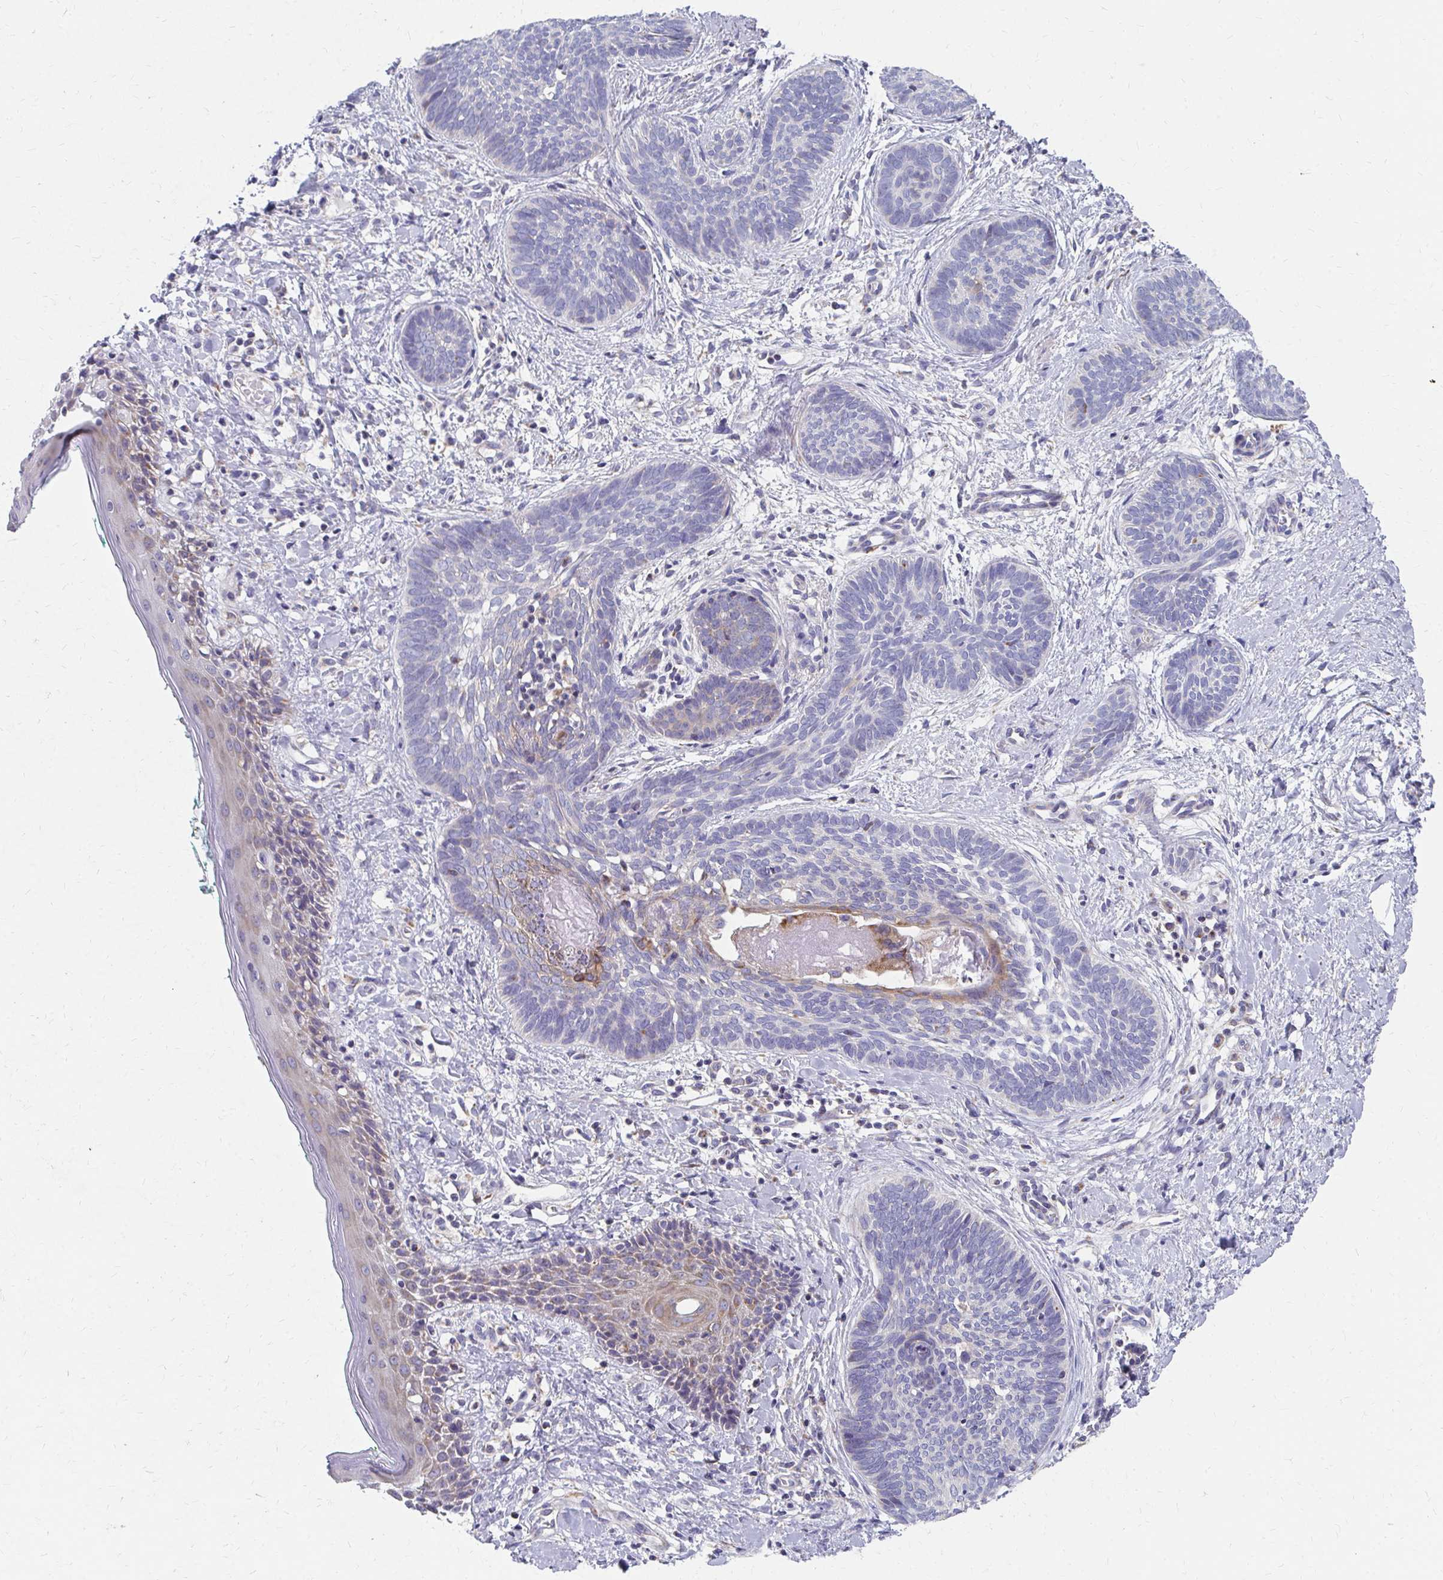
{"staining": {"intensity": "negative", "quantity": "none", "location": "none"}, "tissue": "skin cancer", "cell_type": "Tumor cells", "image_type": "cancer", "snomed": [{"axis": "morphology", "description": "Basal cell carcinoma"}, {"axis": "topography", "description": "Skin"}], "caption": "This is an IHC histopathology image of basal cell carcinoma (skin). There is no positivity in tumor cells.", "gene": "RCC1L", "patient": {"sex": "female", "age": 81}}